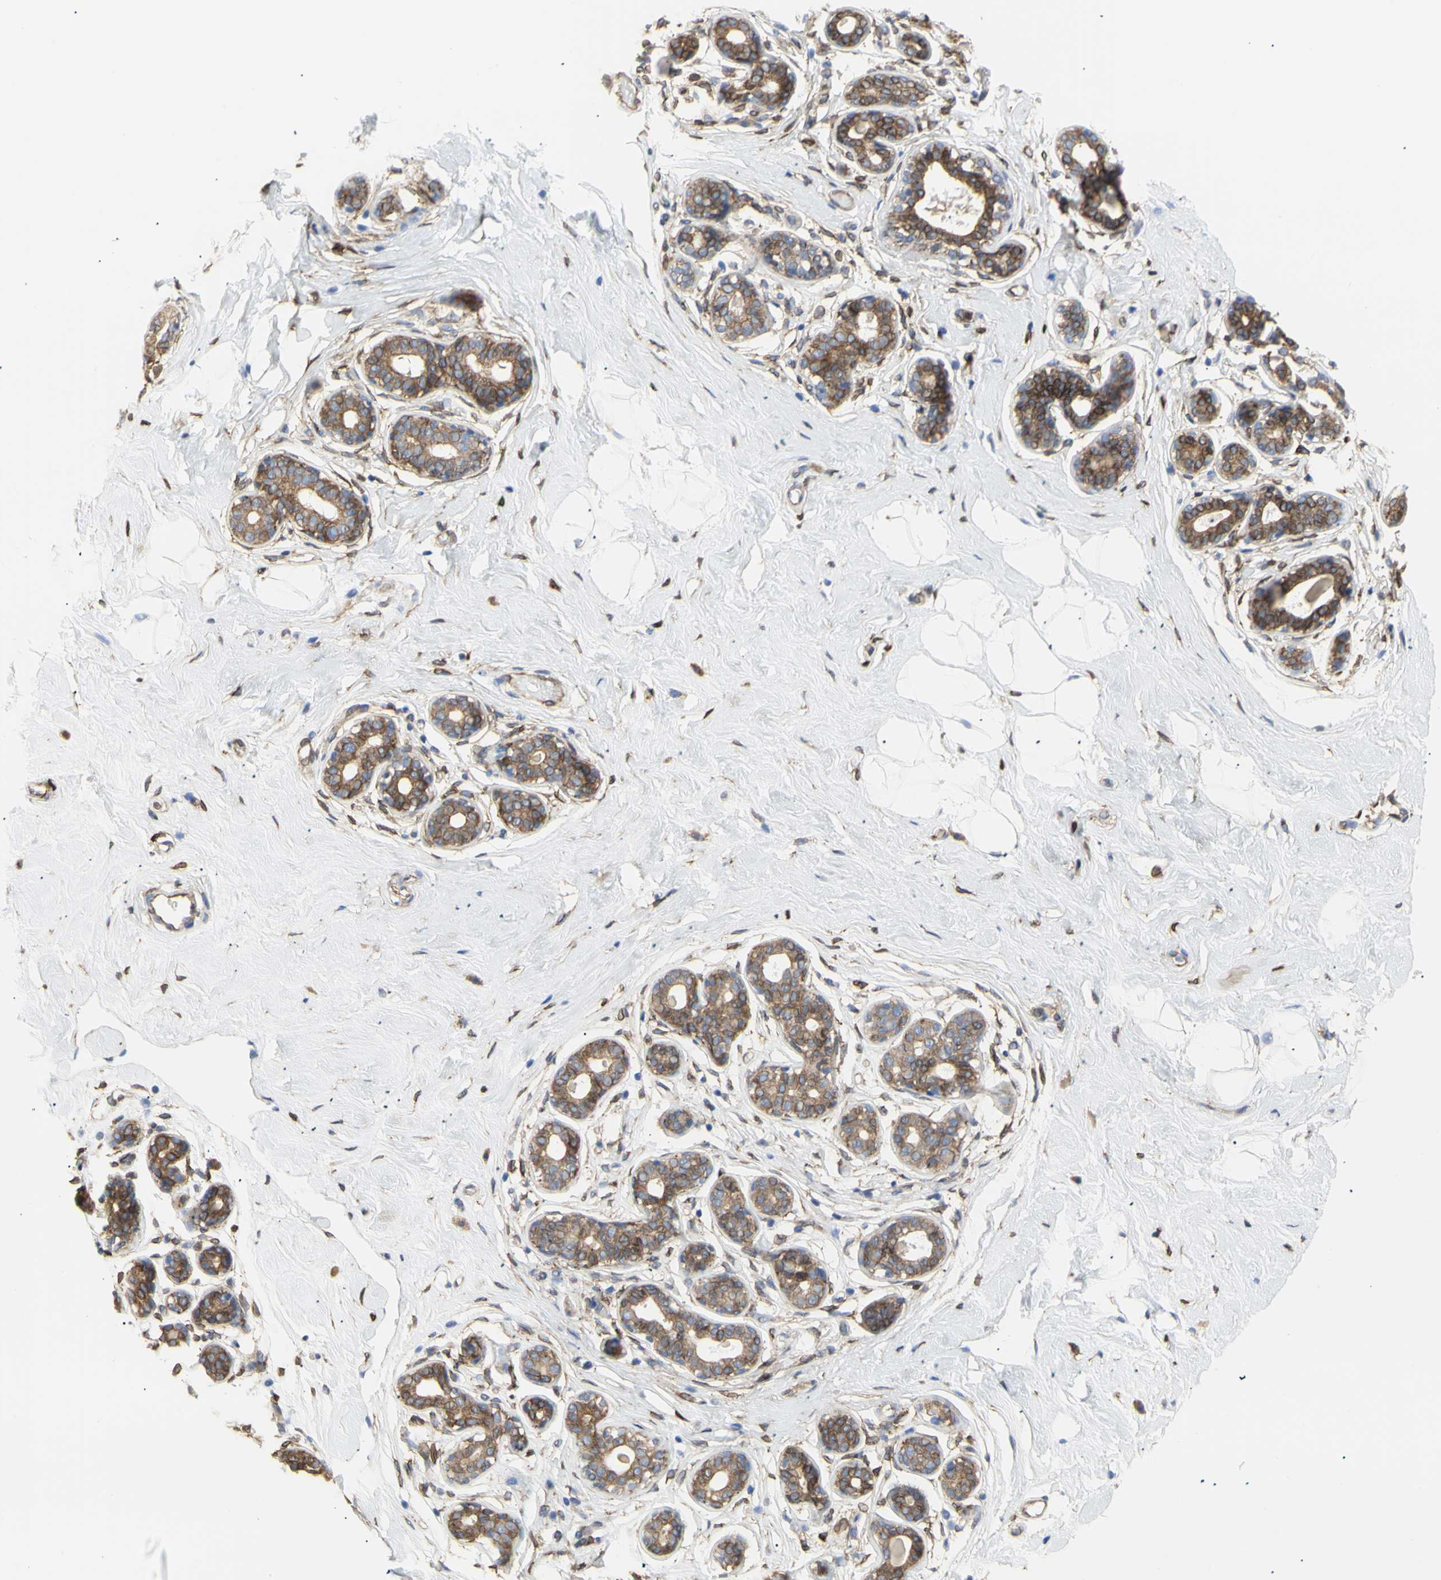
{"staining": {"intensity": "negative", "quantity": "none", "location": "none"}, "tissue": "breast", "cell_type": "Adipocytes", "image_type": "normal", "snomed": [{"axis": "morphology", "description": "Normal tissue, NOS"}, {"axis": "topography", "description": "Breast"}], "caption": "Immunohistochemical staining of benign breast displays no significant staining in adipocytes. Brightfield microscopy of immunohistochemistry (IHC) stained with DAB (3,3'-diaminobenzidine) (brown) and hematoxylin (blue), captured at high magnification.", "gene": "ERLIN1", "patient": {"sex": "female", "age": 23}}